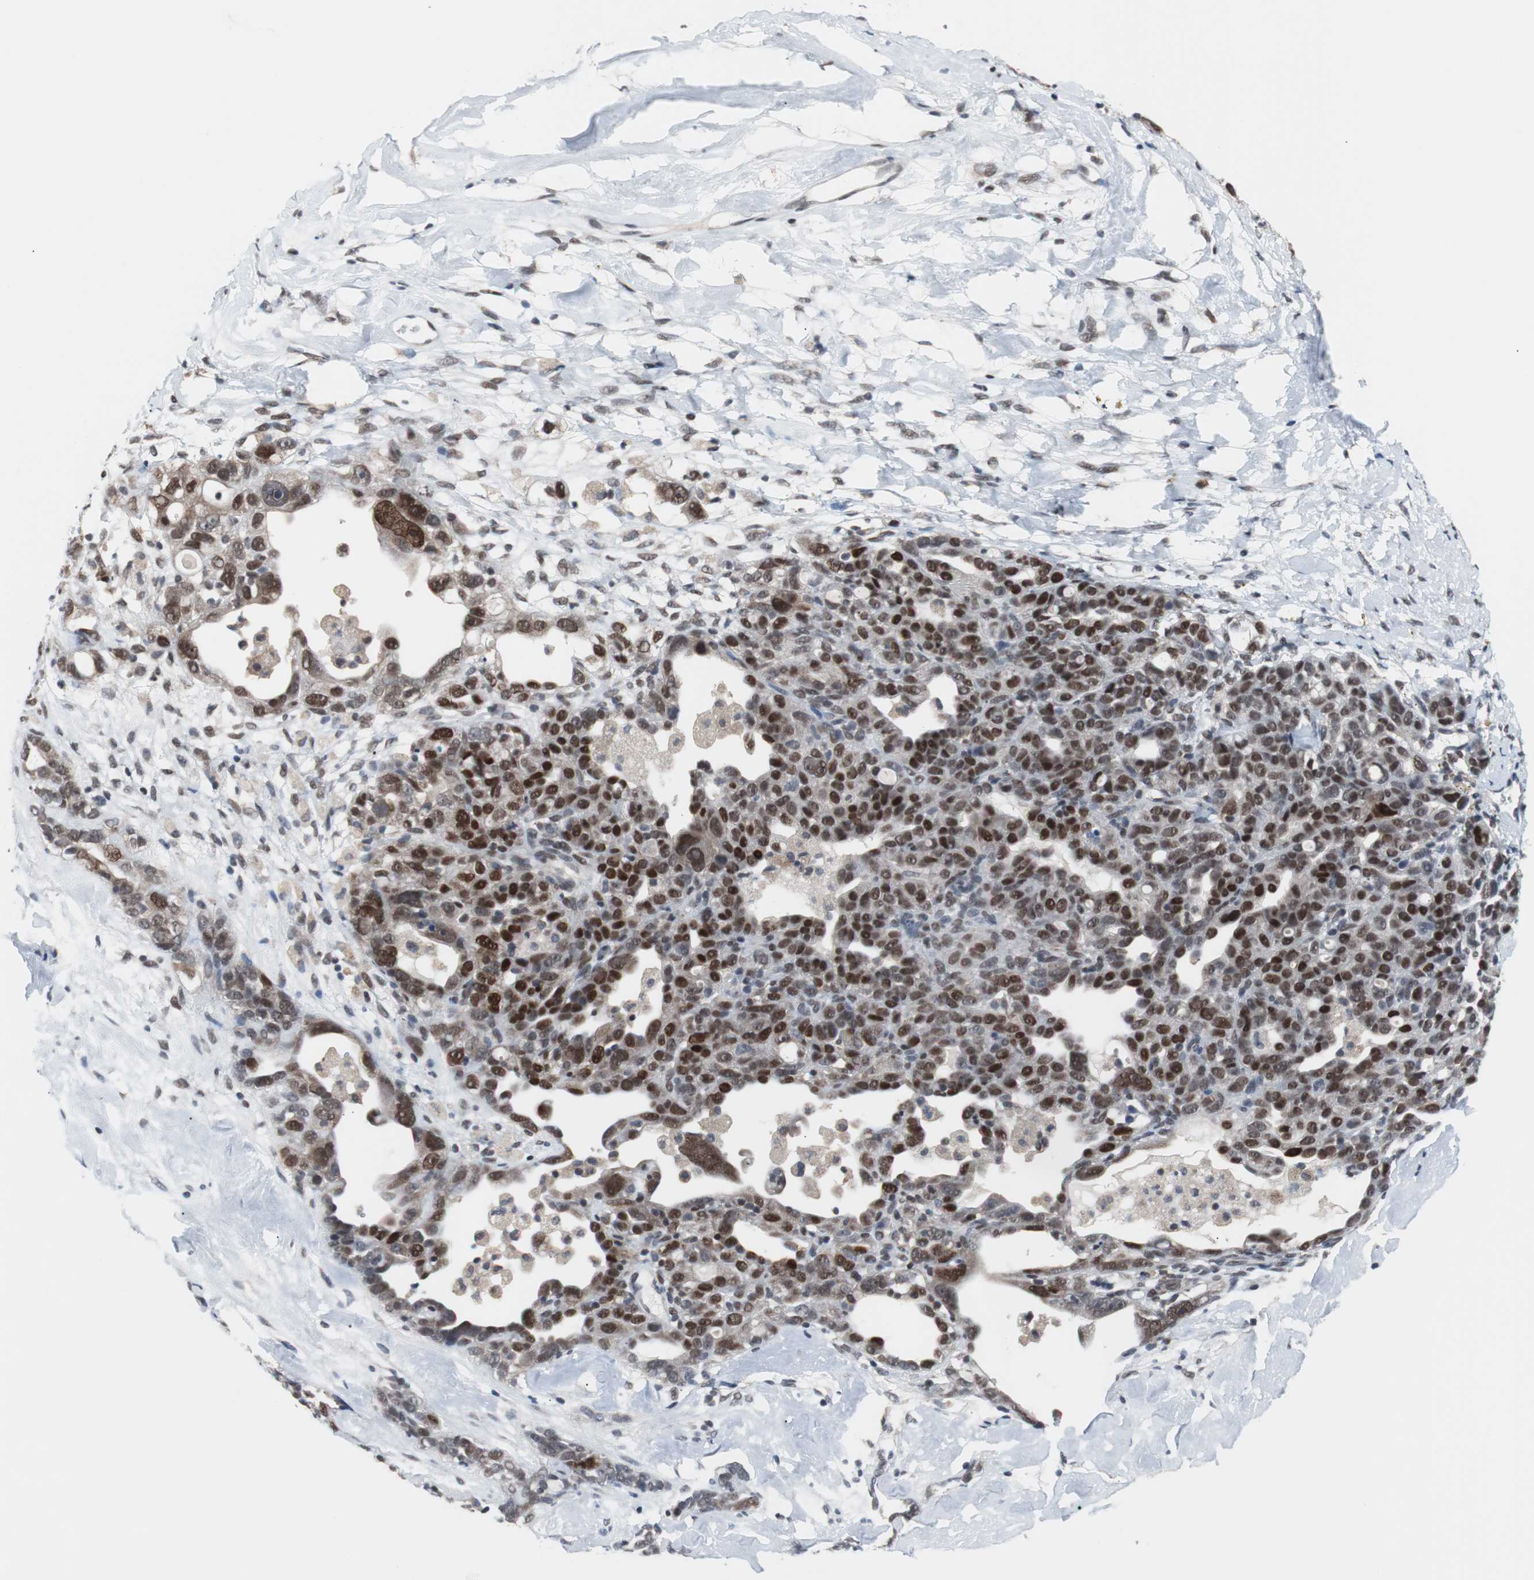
{"staining": {"intensity": "strong", "quantity": ">75%", "location": "nuclear"}, "tissue": "ovarian cancer", "cell_type": "Tumor cells", "image_type": "cancer", "snomed": [{"axis": "morphology", "description": "Cystadenocarcinoma, serous, NOS"}, {"axis": "topography", "description": "Ovary"}], "caption": "Immunohistochemical staining of human ovarian cancer exhibits high levels of strong nuclear expression in about >75% of tumor cells.", "gene": "ZHX2", "patient": {"sex": "female", "age": 66}}